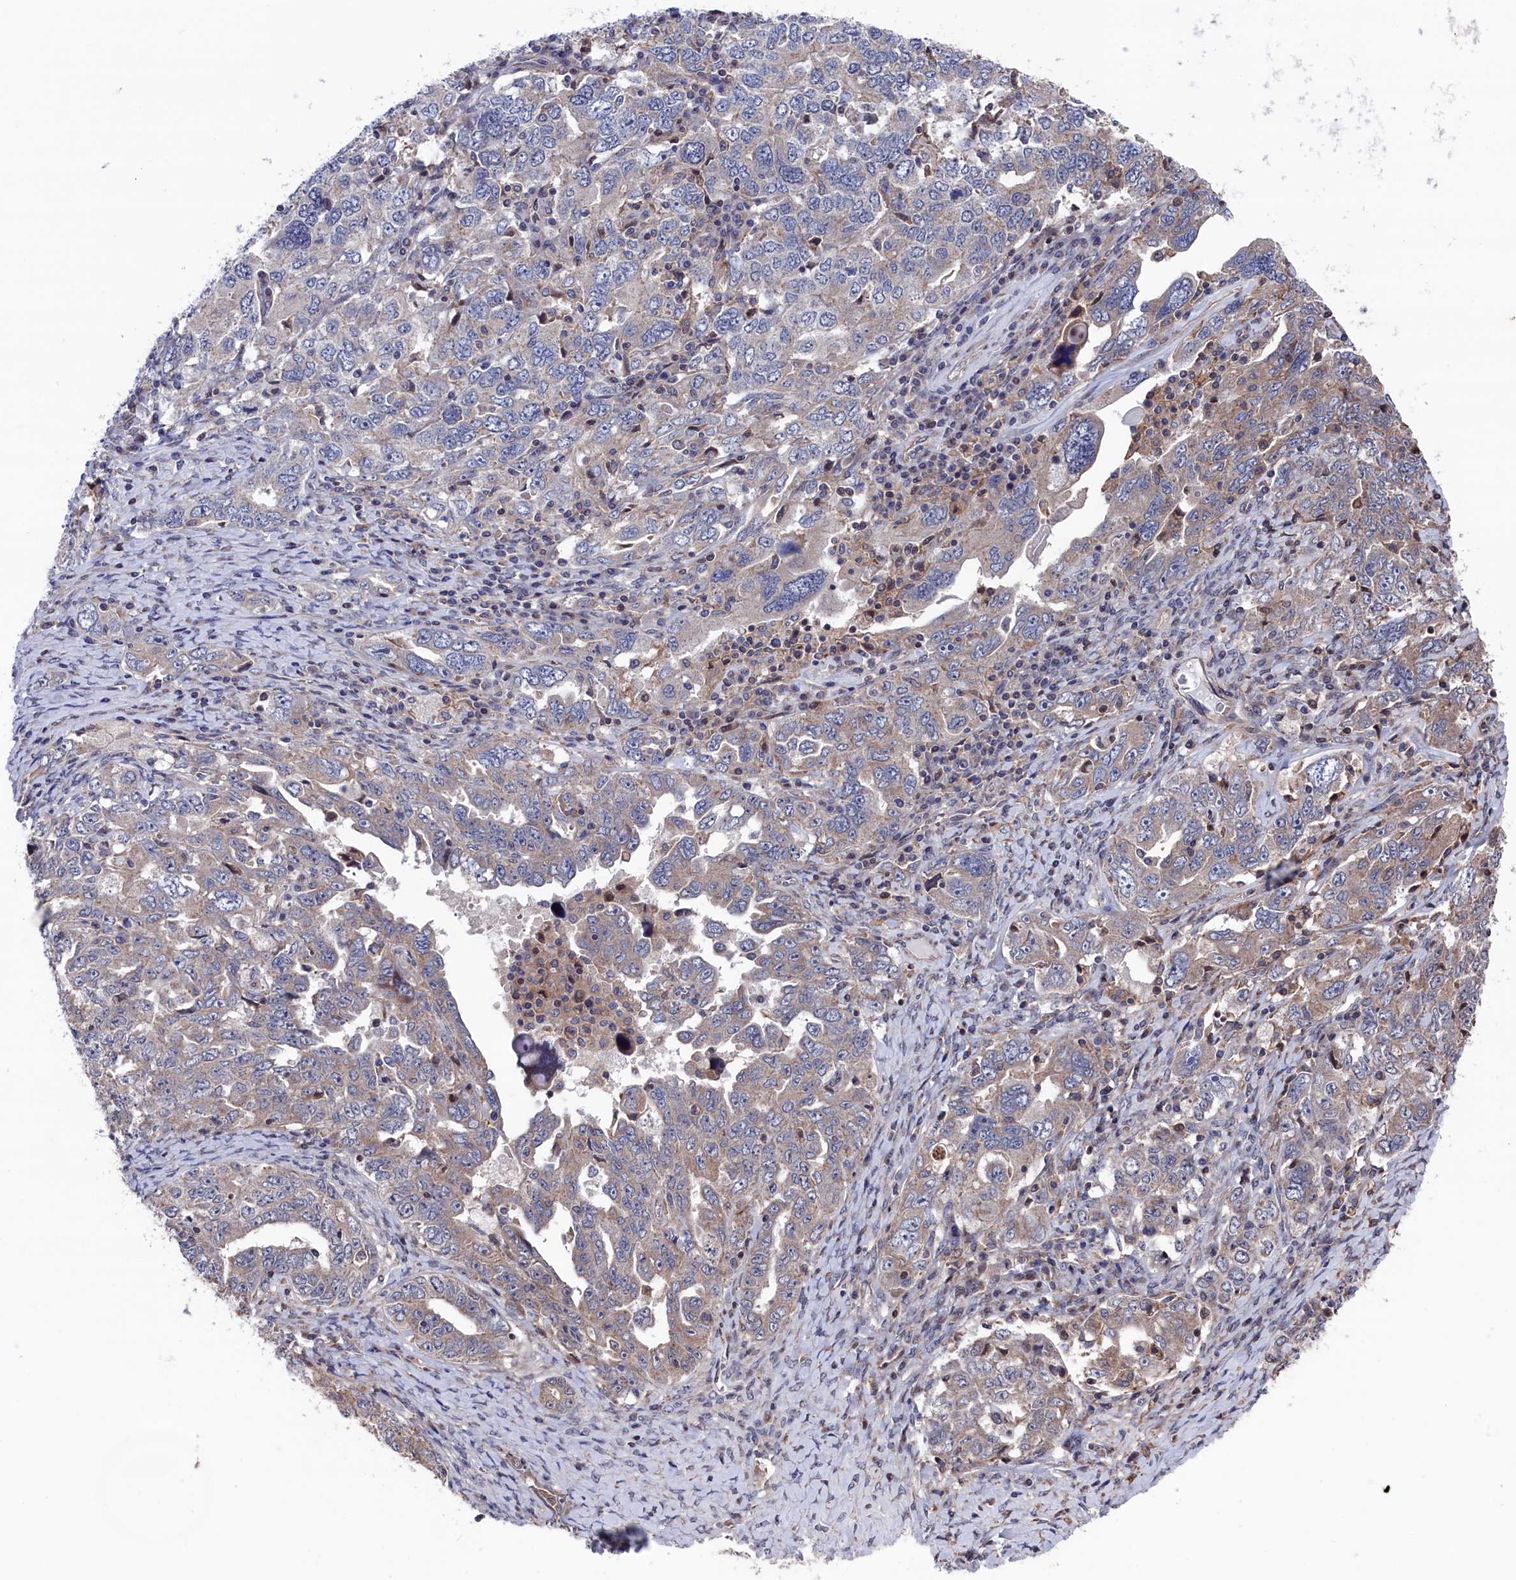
{"staining": {"intensity": "weak", "quantity": "25%-75%", "location": "cytoplasmic/membranous"}, "tissue": "ovarian cancer", "cell_type": "Tumor cells", "image_type": "cancer", "snomed": [{"axis": "morphology", "description": "Carcinoma, endometroid"}, {"axis": "topography", "description": "Ovary"}], "caption": "Ovarian cancer tissue displays weak cytoplasmic/membranous expression in about 25%-75% of tumor cells, visualized by immunohistochemistry.", "gene": "SPATA13", "patient": {"sex": "female", "age": 62}}